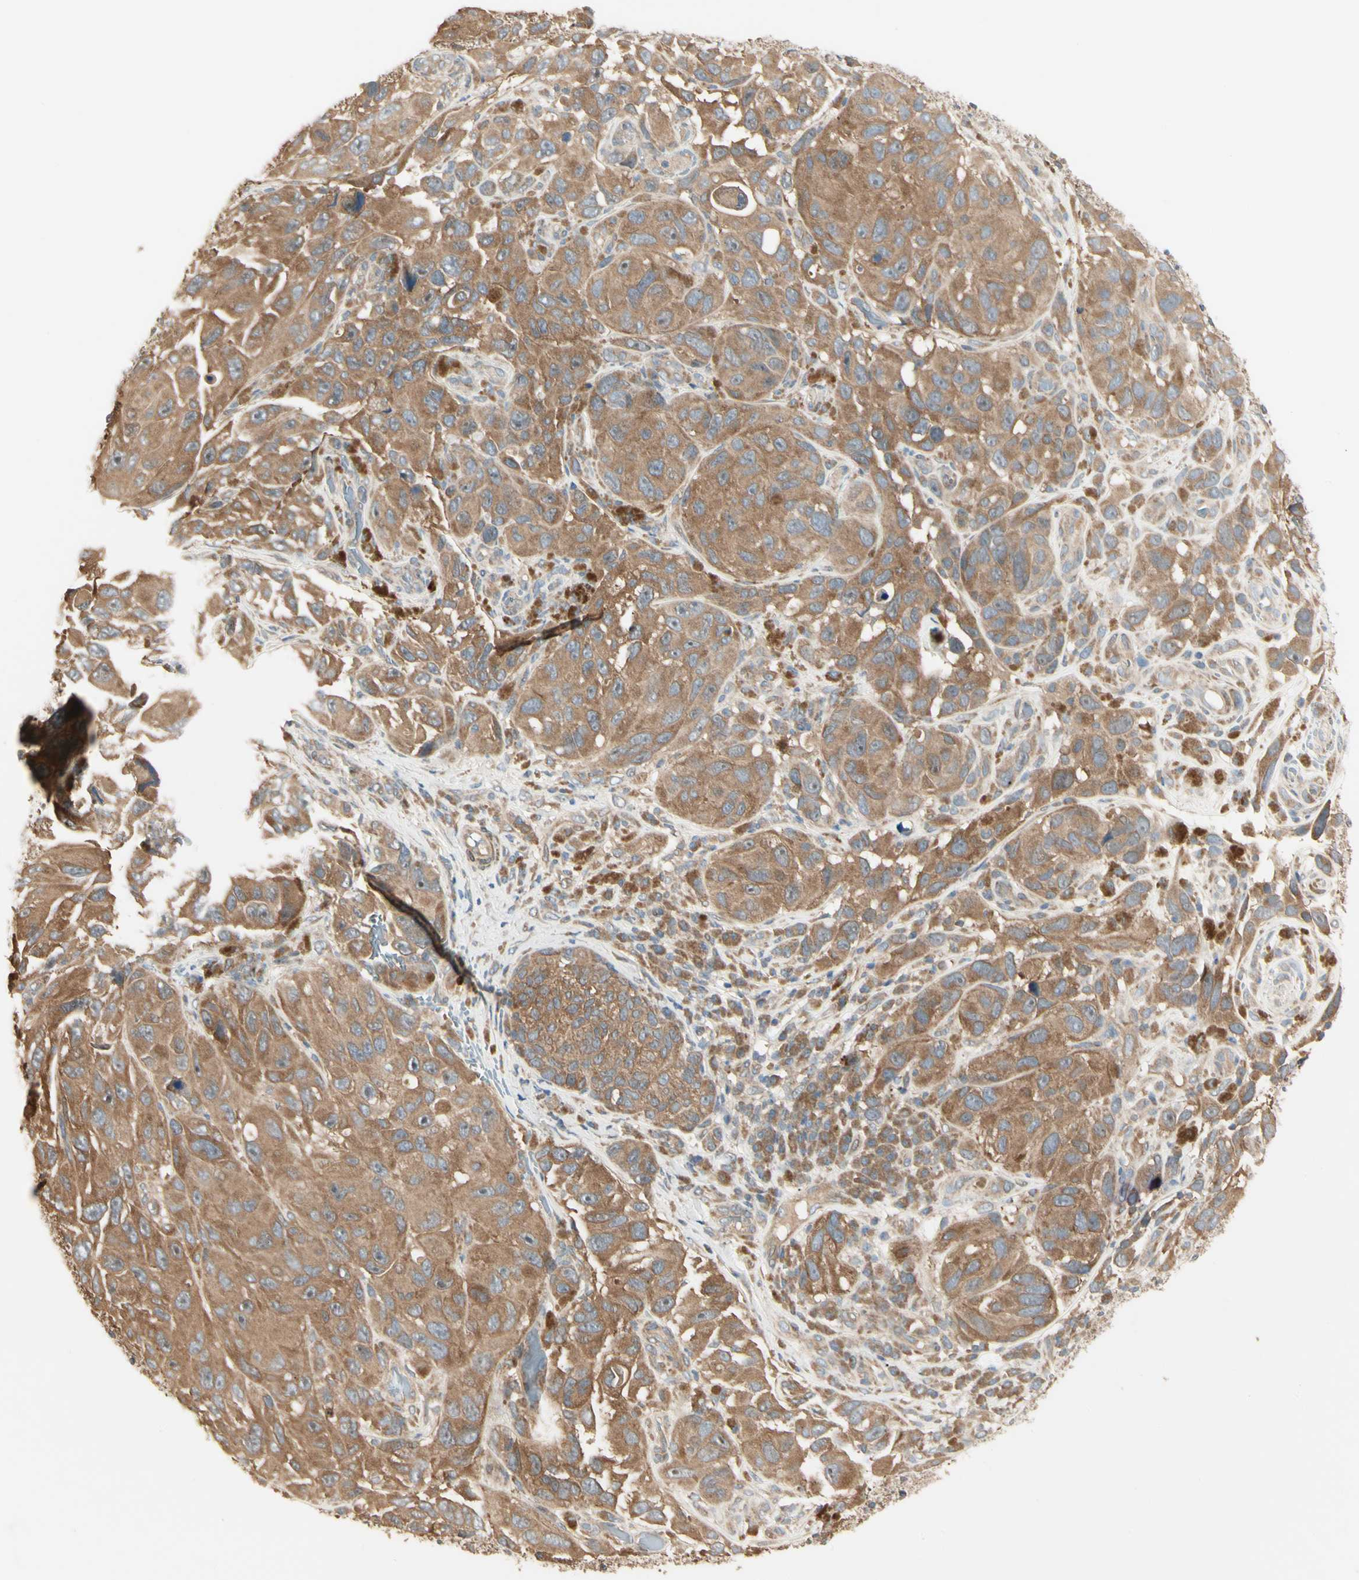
{"staining": {"intensity": "moderate", "quantity": ">75%", "location": "cytoplasmic/membranous"}, "tissue": "melanoma", "cell_type": "Tumor cells", "image_type": "cancer", "snomed": [{"axis": "morphology", "description": "Malignant melanoma, NOS"}, {"axis": "topography", "description": "Skin"}], "caption": "High-magnification brightfield microscopy of melanoma stained with DAB (brown) and counterstained with hematoxylin (blue). tumor cells exhibit moderate cytoplasmic/membranous expression is seen in approximately>75% of cells.", "gene": "IRAG1", "patient": {"sex": "female", "age": 73}}